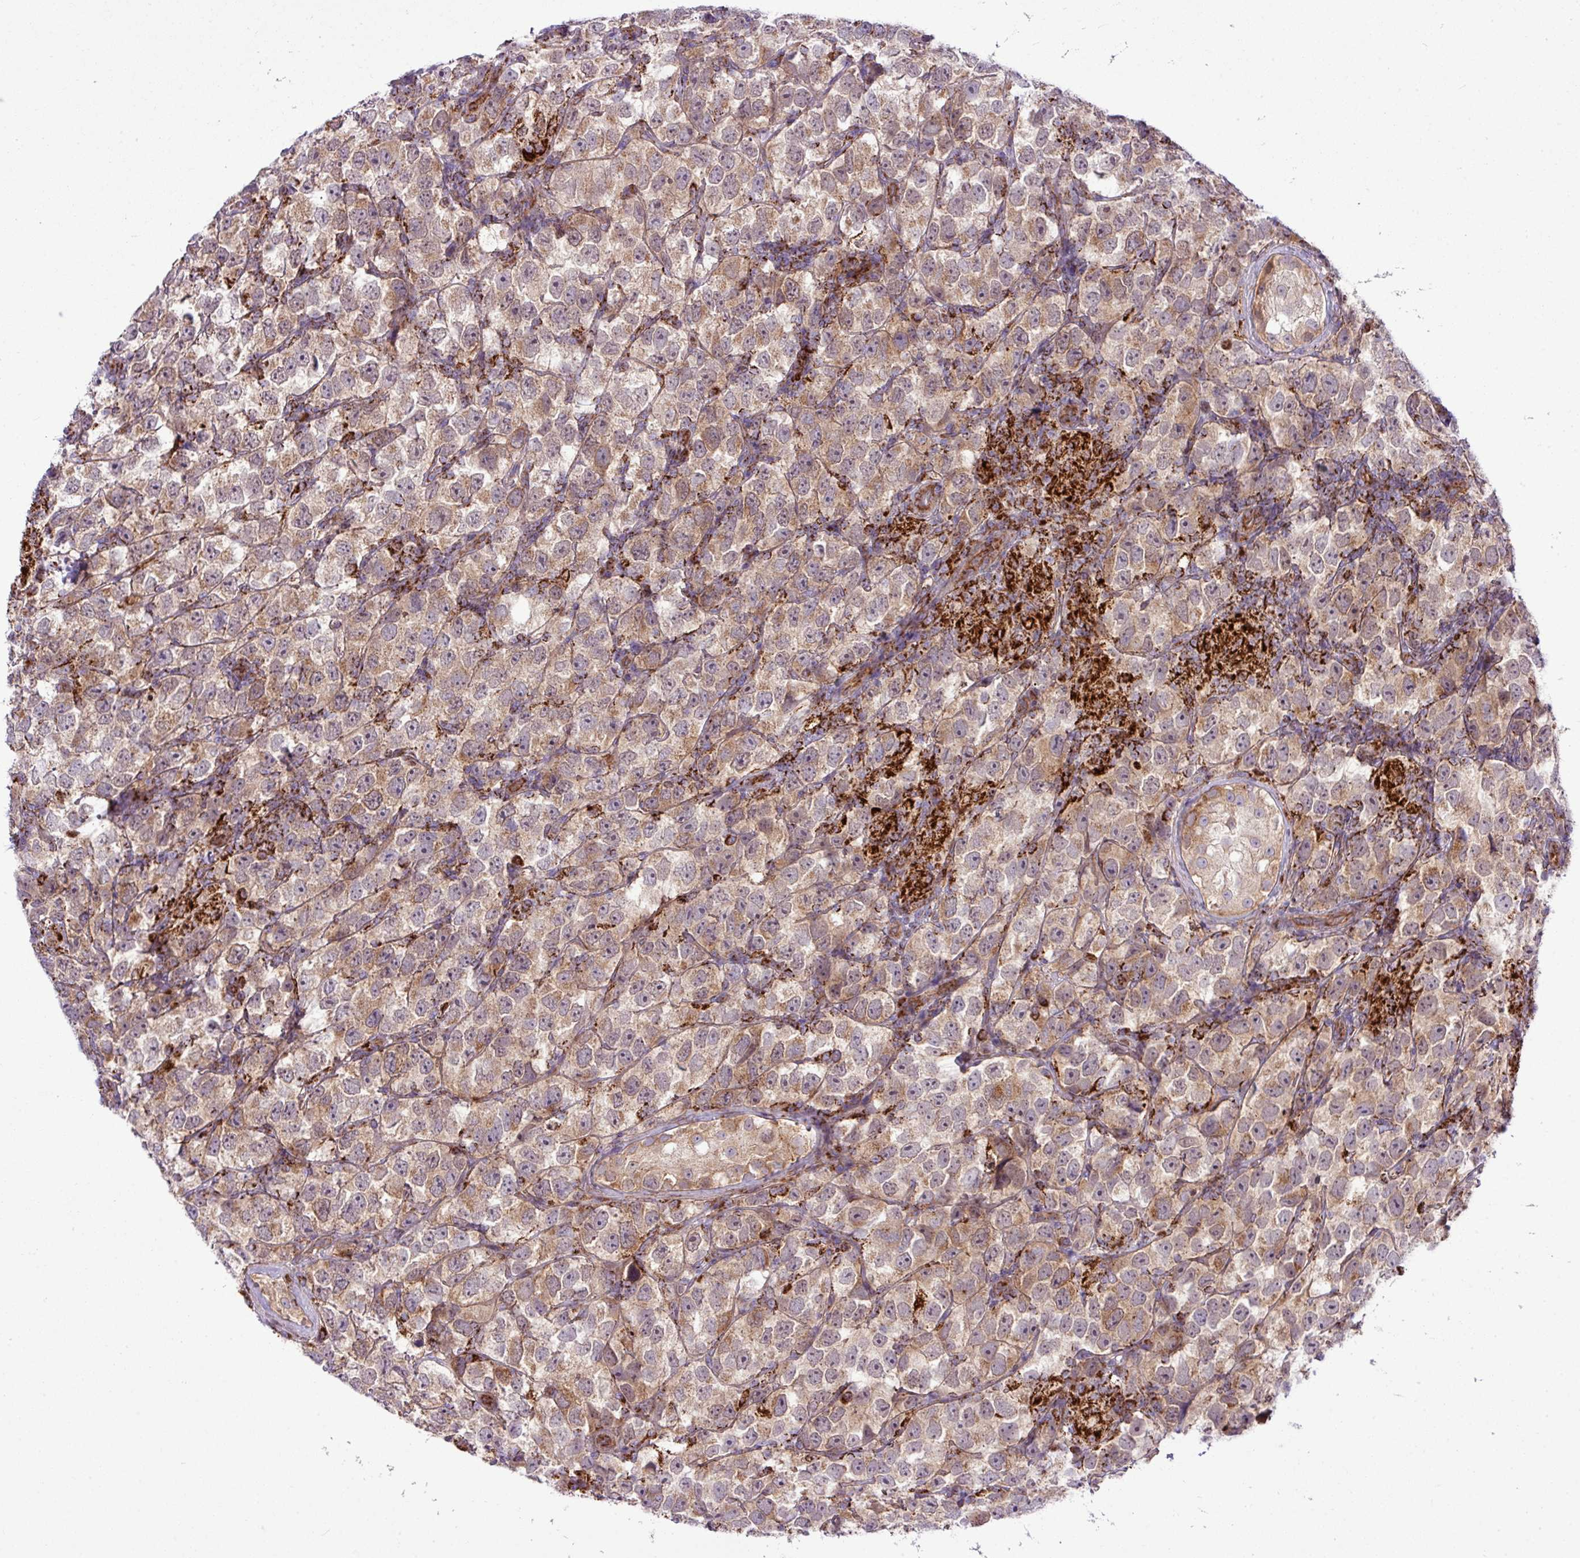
{"staining": {"intensity": "moderate", "quantity": ">75%", "location": "cytoplasmic/membranous"}, "tissue": "testis cancer", "cell_type": "Tumor cells", "image_type": "cancer", "snomed": [{"axis": "morphology", "description": "Seminoma, NOS"}, {"axis": "topography", "description": "Testis"}], "caption": "Protein staining exhibits moderate cytoplasmic/membranous staining in about >75% of tumor cells in testis cancer (seminoma).", "gene": "ZNF569", "patient": {"sex": "male", "age": 26}}